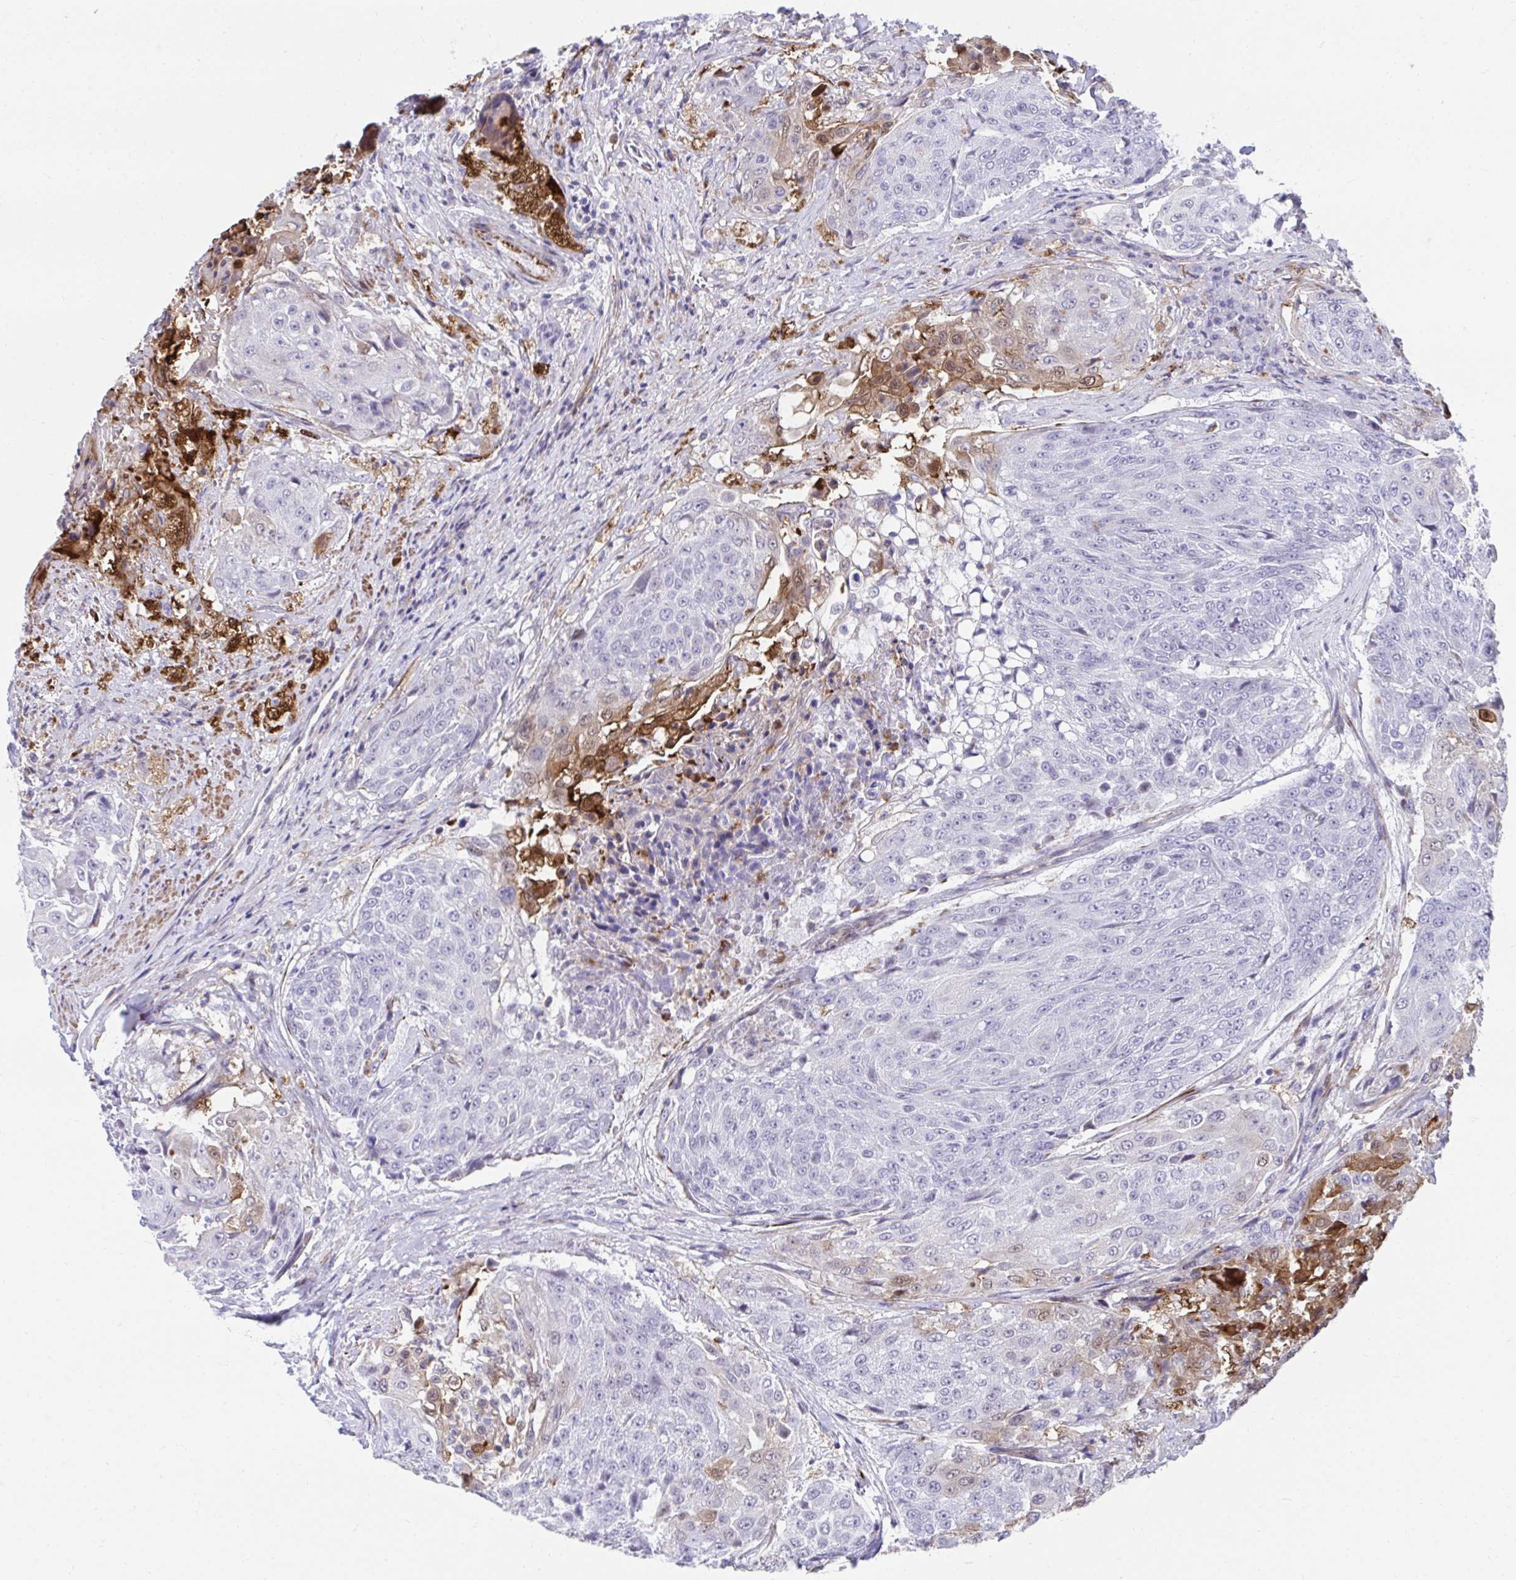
{"staining": {"intensity": "negative", "quantity": "none", "location": "none"}, "tissue": "urothelial cancer", "cell_type": "Tumor cells", "image_type": "cancer", "snomed": [{"axis": "morphology", "description": "Urothelial carcinoma, High grade"}, {"axis": "topography", "description": "Urinary bladder"}], "caption": "A photomicrograph of human urothelial carcinoma (high-grade) is negative for staining in tumor cells.", "gene": "CSTB", "patient": {"sex": "female", "age": 63}}